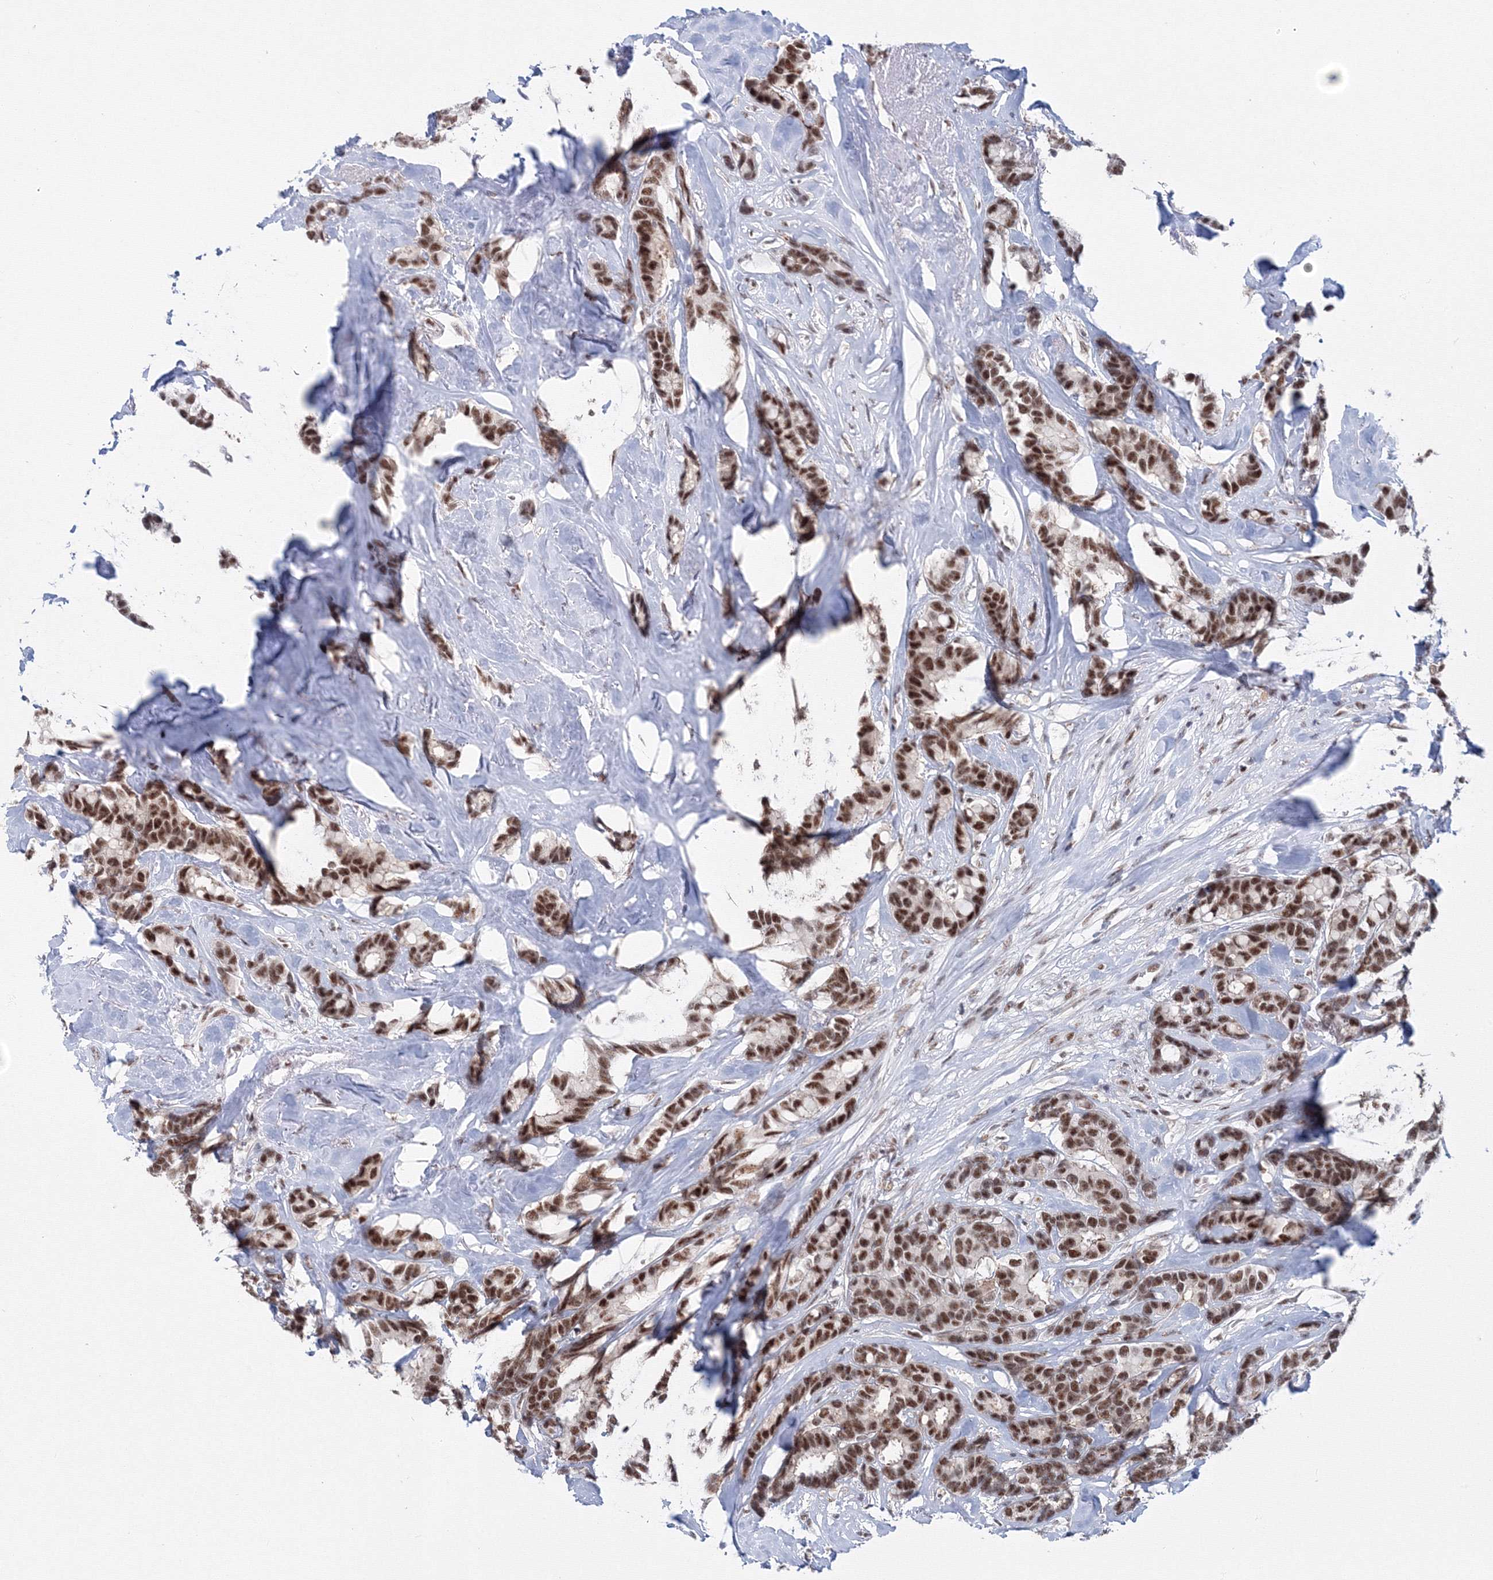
{"staining": {"intensity": "strong", "quantity": ">75%", "location": "nuclear"}, "tissue": "breast cancer", "cell_type": "Tumor cells", "image_type": "cancer", "snomed": [{"axis": "morphology", "description": "Duct carcinoma"}, {"axis": "topography", "description": "Breast"}], "caption": "Immunohistochemistry (DAB) staining of infiltrating ductal carcinoma (breast) shows strong nuclear protein positivity in approximately >75% of tumor cells.", "gene": "SF3B6", "patient": {"sex": "female", "age": 87}}